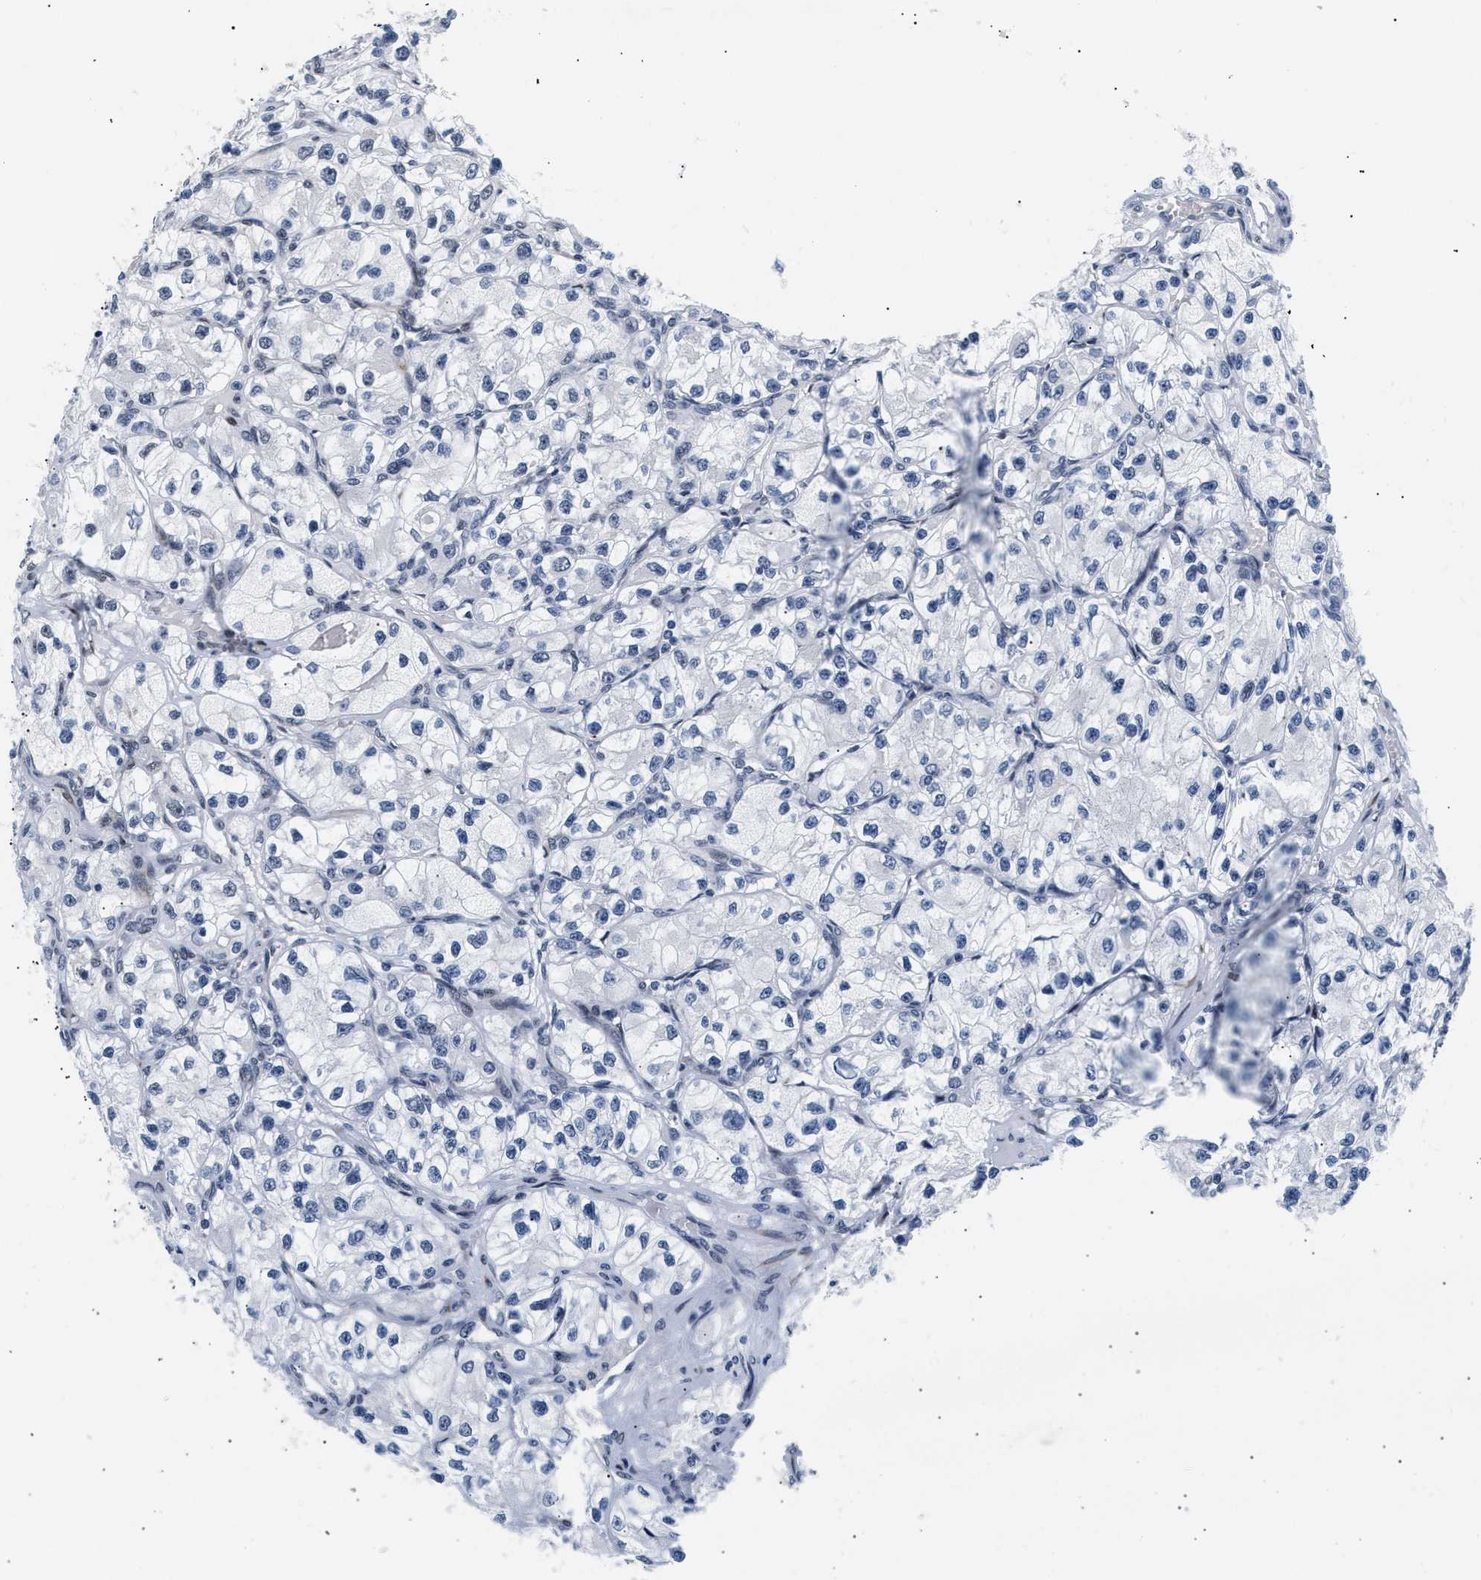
{"staining": {"intensity": "negative", "quantity": "none", "location": "none"}, "tissue": "renal cancer", "cell_type": "Tumor cells", "image_type": "cancer", "snomed": [{"axis": "morphology", "description": "Adenocarcinoma, NOS"}, {"axis": "topography", "description": "Kidney"}], "caption": "High magnification brightfield microscopy of renal adenocarcinoma stained with DAB (3,3'-diaminobenzidine) (brown) and counterstained with hematoxylin (blue): tumor cells show no significant positivity. Brightfield microscopy of immunohistochemistry stained with DAB (3,3'-diaminobenzidine) (brown) and hematoxylin (blue), captured at high magnification.", "gene": "THOC1", "patient": {"sex": "female", "age": 57}}